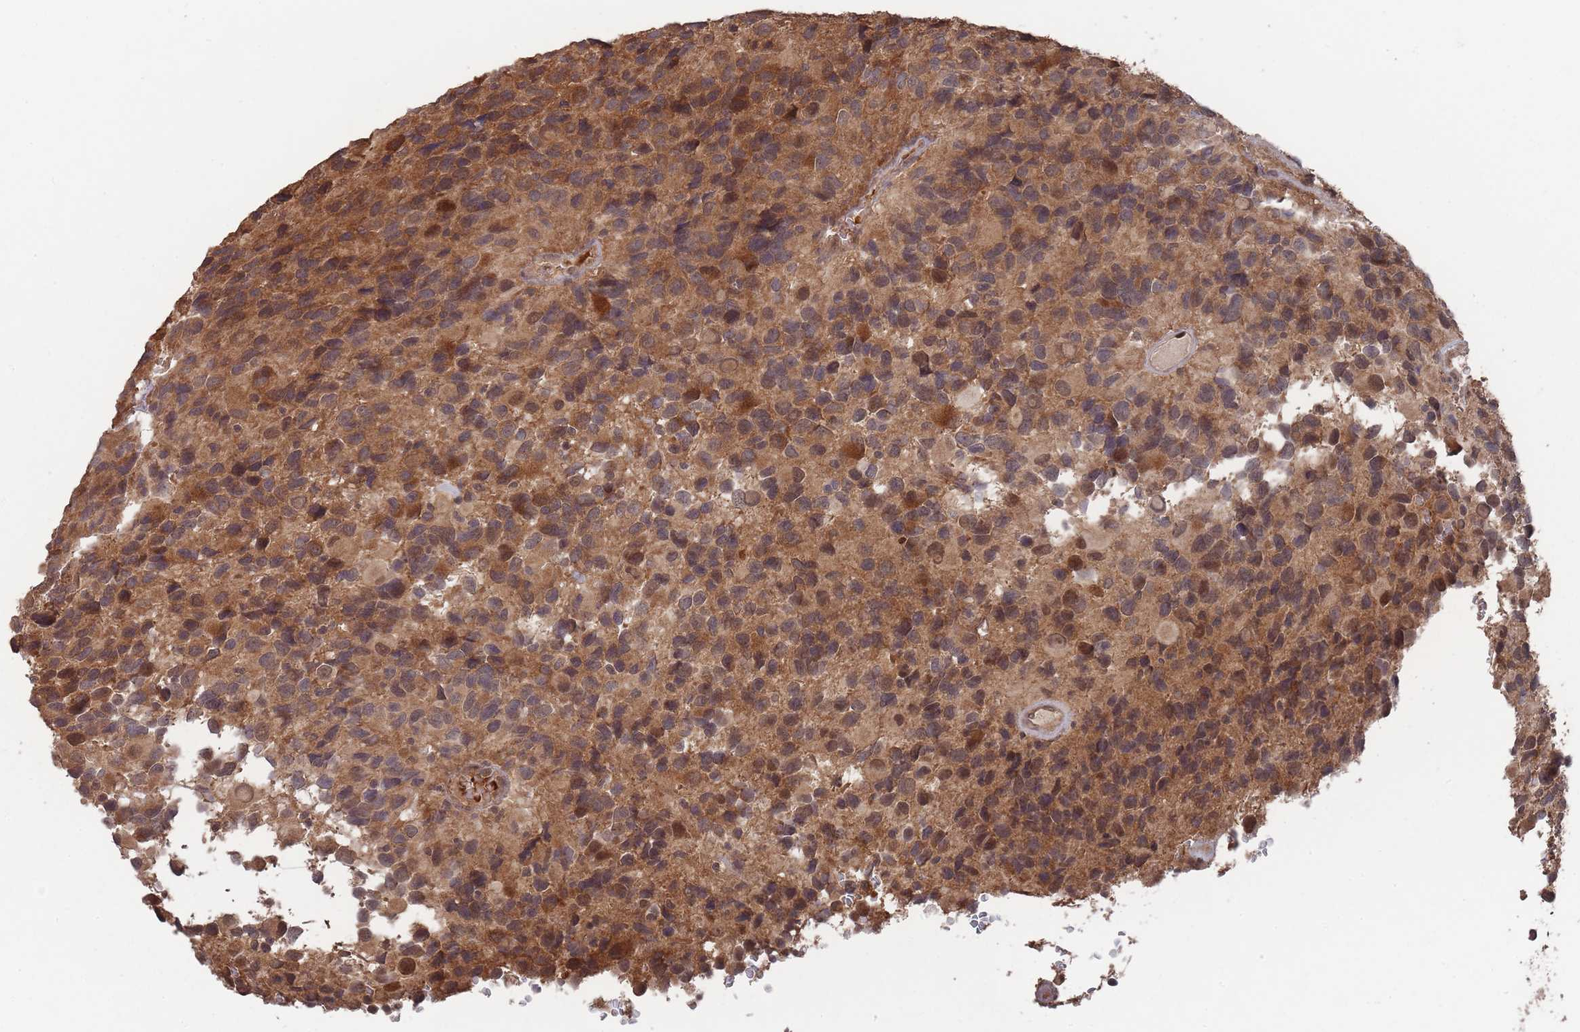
{"staining": {"intensity": "moderate", "quantity": ">75%", "location": "cytoplasmic/membranous"}, "tissue": "glioma", "cell_type": "Tumor cells", "image_type": "cancer", "snomed": [{"axis": "morphology", "description": "Glioma, malignant, High grade"}, {"axis": "topography", "description": "Brain"}], "caption": "Glioma stained with DAB immunohistochemistry (IHC) demonstrates medium levels of moderate cytoplasmic/membranous positivity in approximately >75% of tumor cells.", "gene": "SF3B1", "patient": {"sex": "male", "age": 77}}